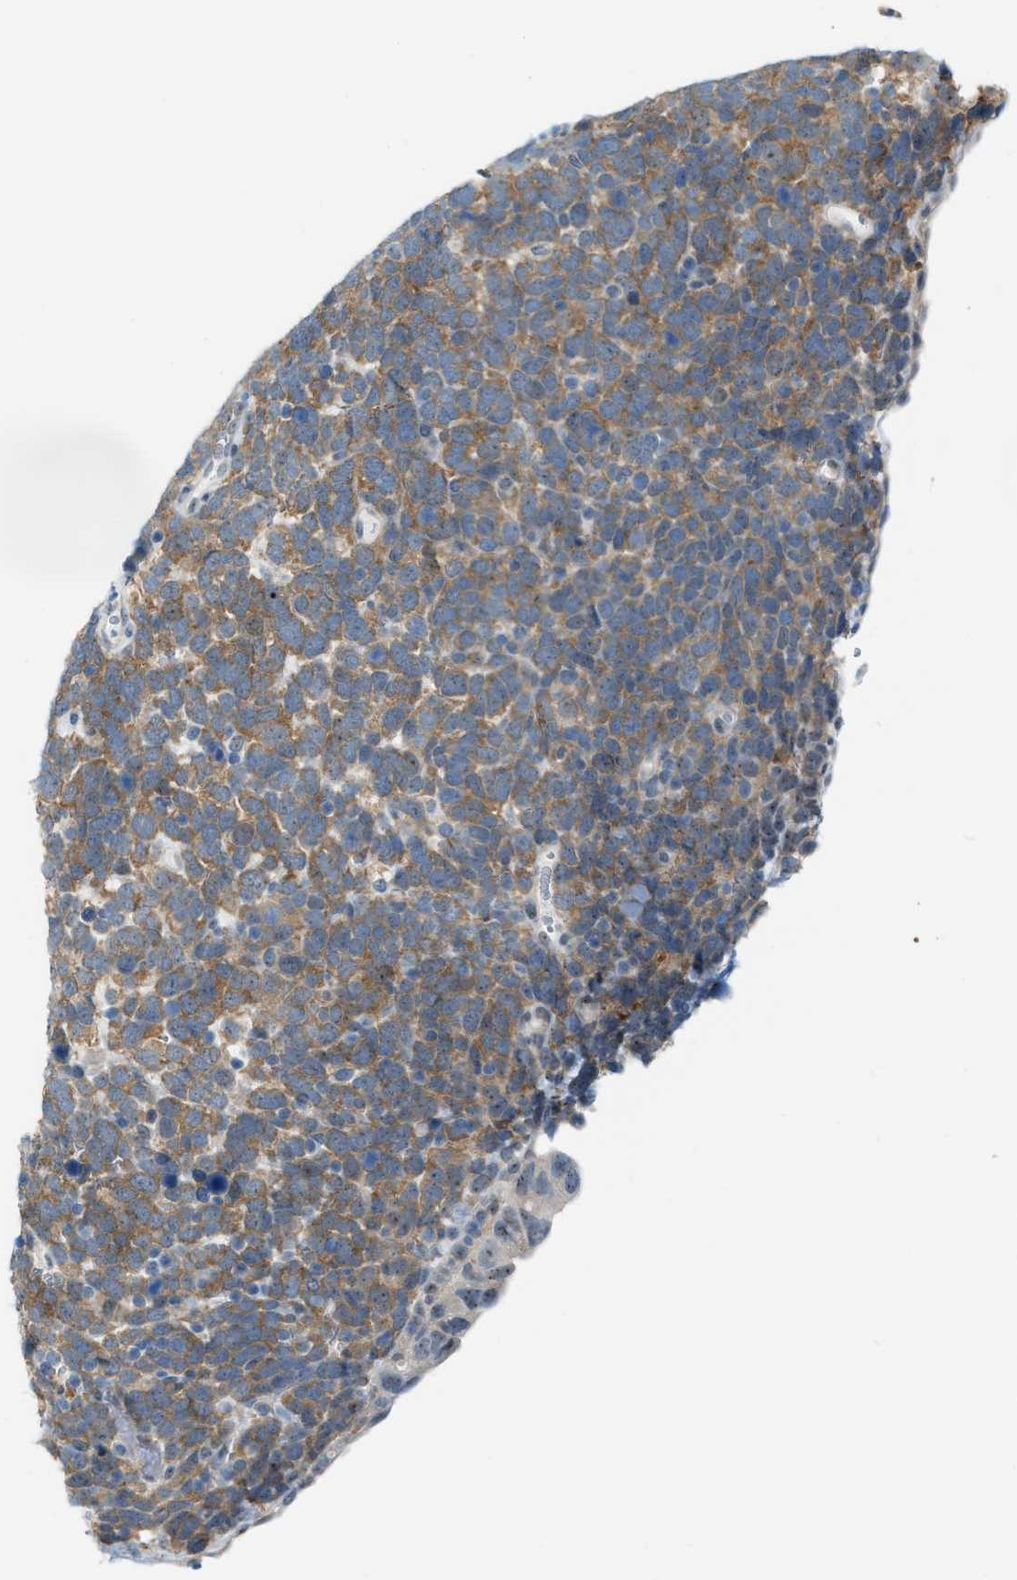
{"staining": {"intensity": "moderate", "quantity": ">75%", "location": "cytoplasmic/membranous"}, "tissue": "urothelial cancer", "cell_type": "Tumor cells", "image_type": "cancer", "snomed": [{"axis": "morphology", "description": "Urothelial carcinoma, High grade"}, {"axis": "topography", "description": "Urinary bladder"}], "caption": "This is a histology image of immunohistochemistry staining of urothelial cancer, which shows moderate staining in the cytoplasmic/membranous of tumor cells.", "gene": "PHRF1", "patient": {"sex": "female", "age": 82}}